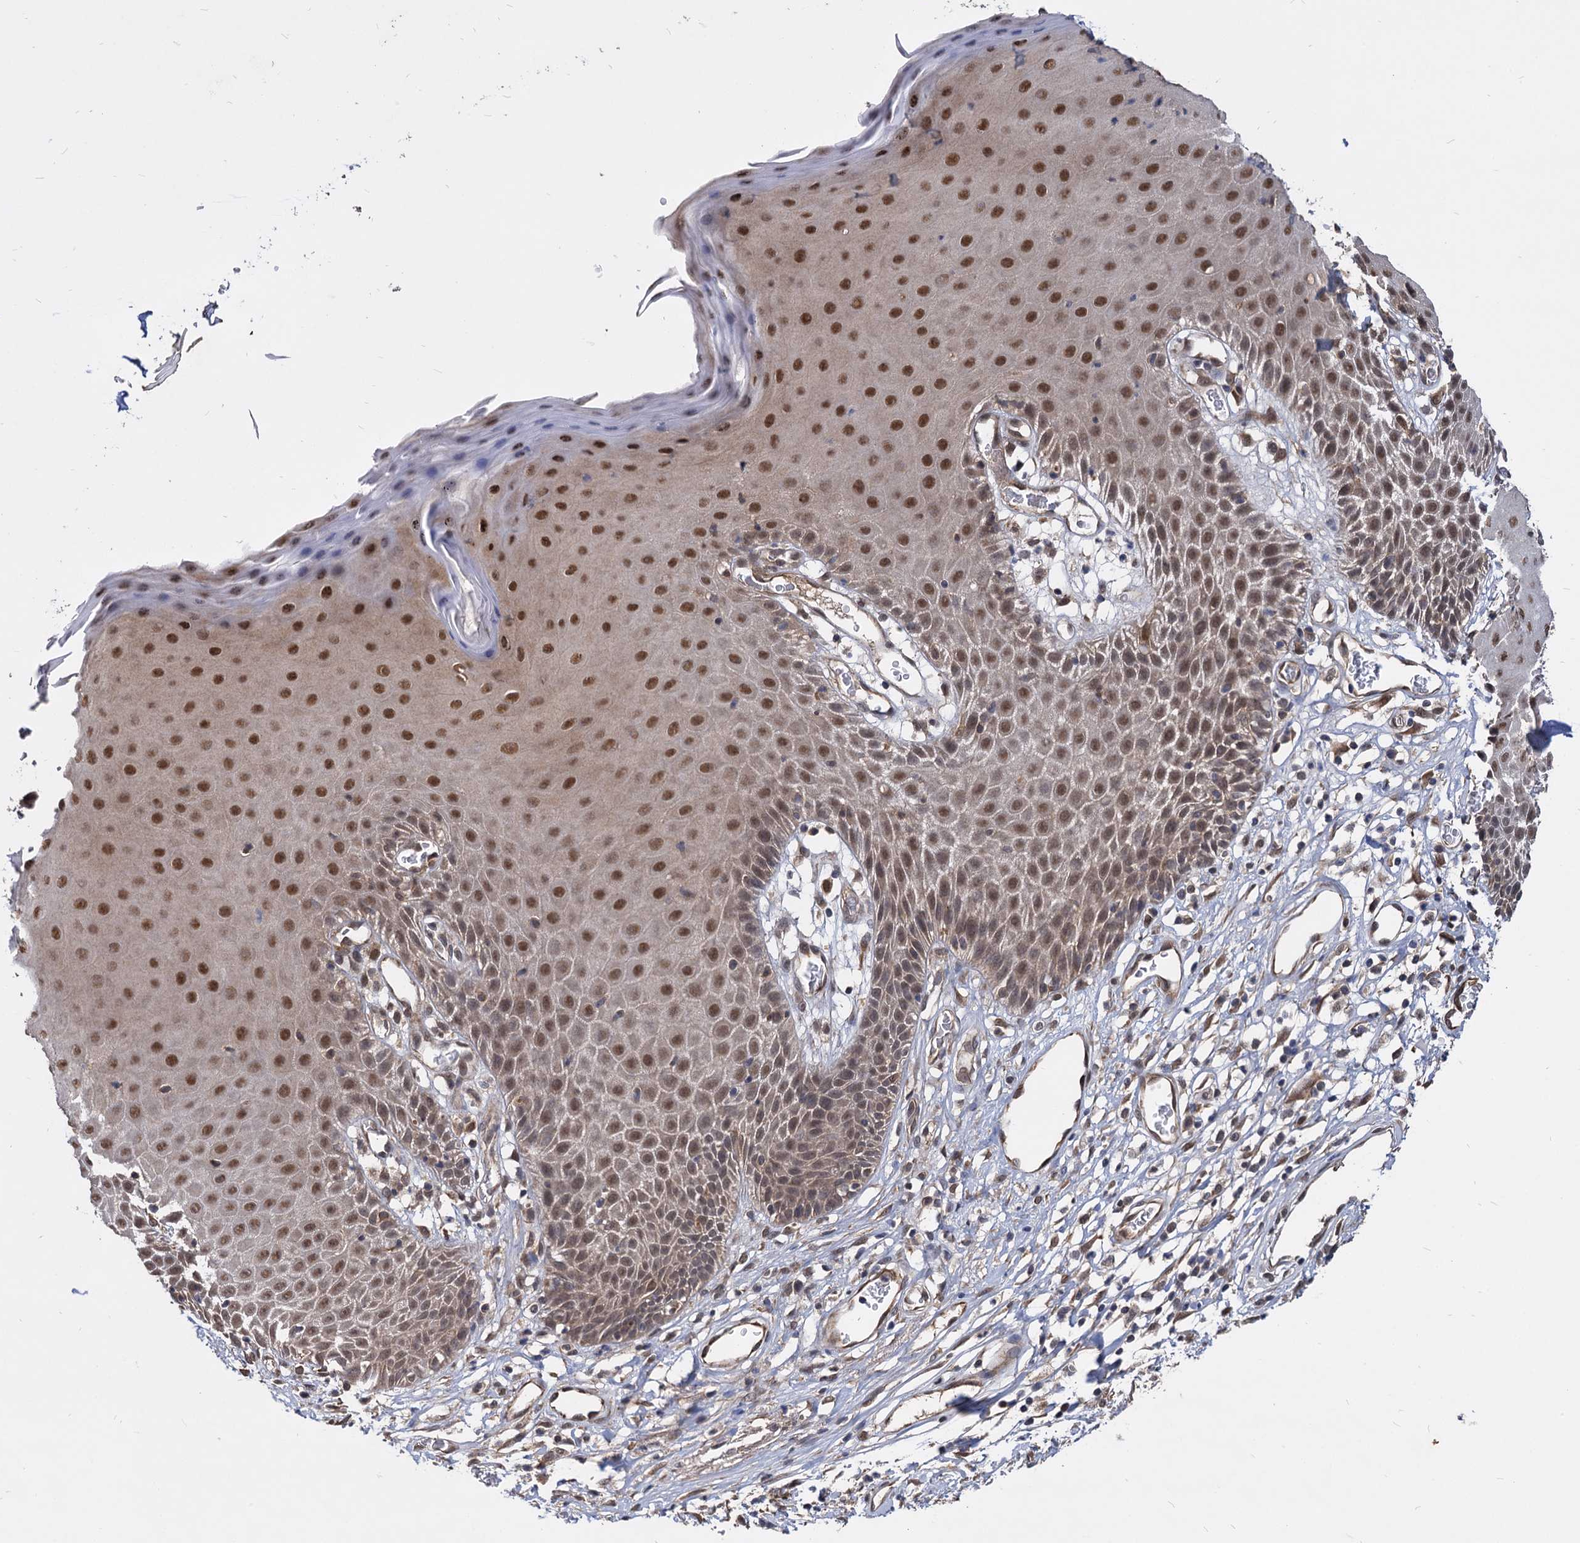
{"staining": {"intensity": "moderate", "quantity": ">75%", "location": "nuclear"}, "tissue": "skin", "cell_type": "Epidermal cells", "image_type": "normal", "snomed": [{"axis": "morphology", "description": "Normal tissue, NOS"}, {"axis": "topography", "description": "Vulva"}], "caption": "Moderate nuclear staining for a protein is present in approximately >75% of epidermal cells of unremarkable skin using immunohistochemistry (IHC).", "gene": "PSMD4", "patient": {"sex": "female", "age": 68}}